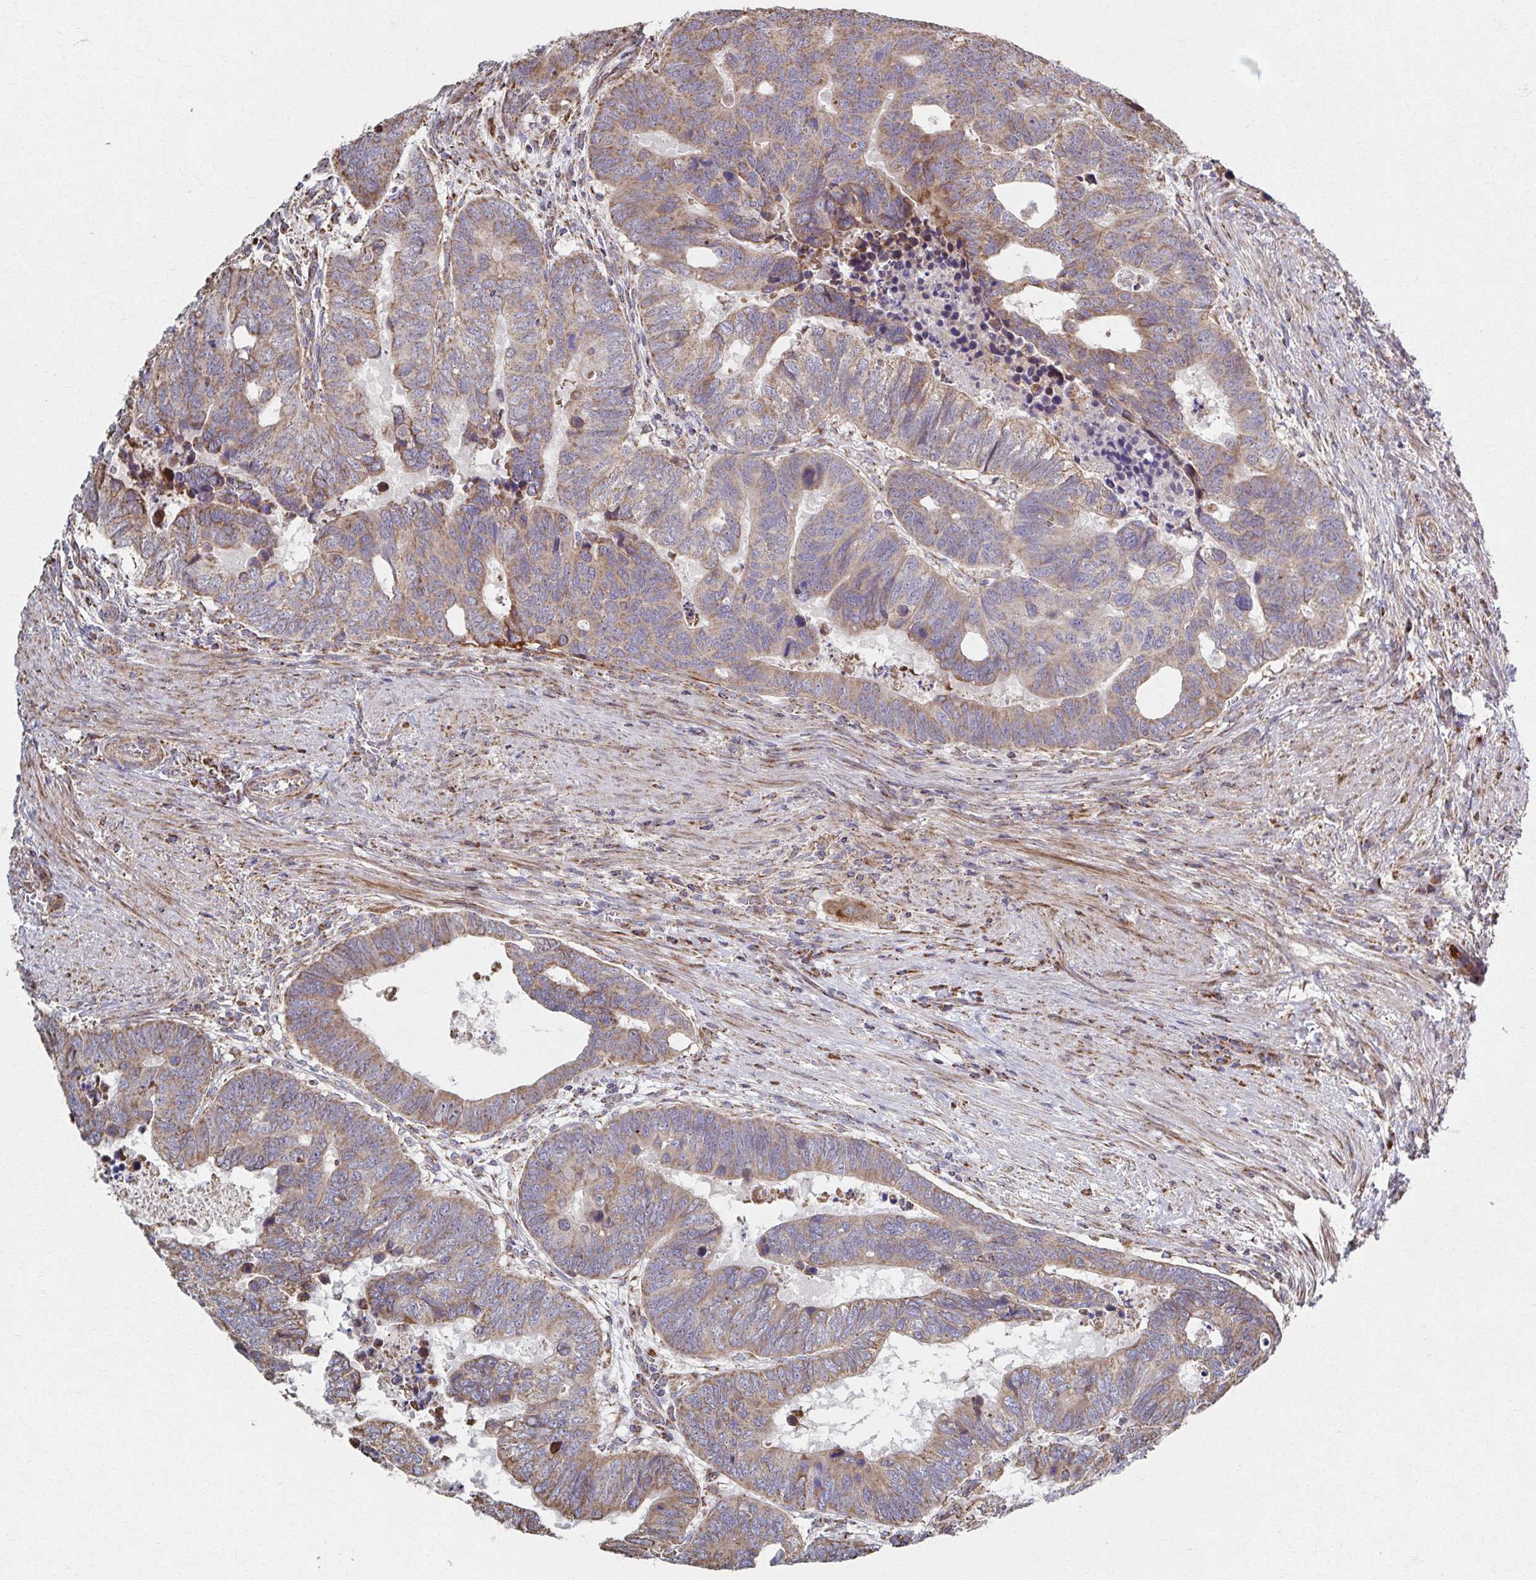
{"staining": {"intensity": "moderate", "quantity": ">75%", "location": "cytoplasmic/membranous"}, "tissue": "colorectal cancer", "cell_type": "Tumor cells", "image_type": "cancer", "snomed": [{"axis": "morphology", "description": "Adenocarcinoma, NOS"}, {"axis": "topography", "description": "Colon"}], "caption": "This micrograph displays immunohistochemistry (IHC) staining of human colorectal cancer, with medium moderate cytoplasmic/membranous positivity in about >75% of tumor cells.", "gene": "SAT1", "patient": {"sex": "male", "age": 62}}